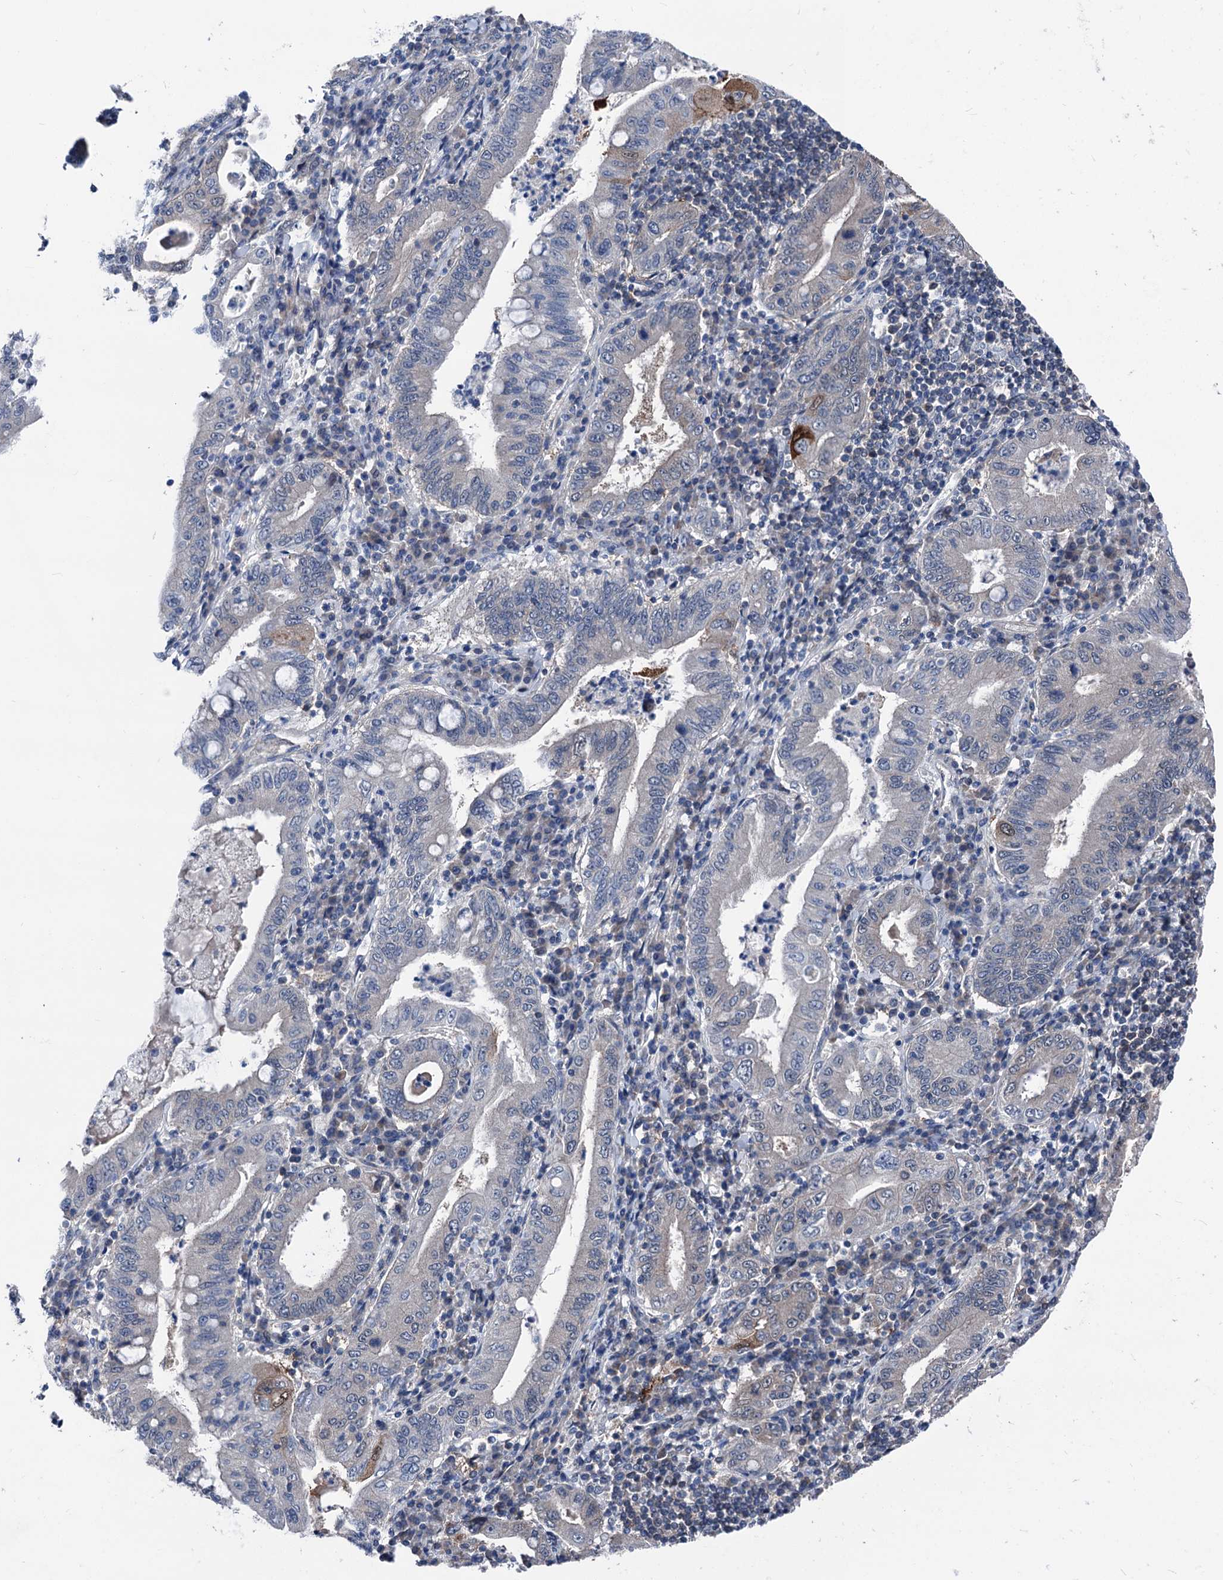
{"staining": {"intensity": "moderate", "quantity": "<25%", "location": "cytoplasmic/membranous"}, "tissue": "stomach cancer", "cell_type": "Tumor cells", "image_type": "cancer", "snomed": [{"axis": "morphology", "description": "Normal tissue, NOS"}, {"axis": "morphology", "description": "Adenocarcinoma, NOS"}, {"axis": "topography", "description": "Esophagus"}, {"axis": "topography", "description": "Stomach, upper"}, {"axis": "topography", "description": "Peripheral nerve tissue"}], "caption": "Immunohistochemical staining of stomach cancer exhibits low levels of moderate cytoplasmic/membranous staining in approximately <25% of tumor cells.", "gene": "GLO1", "patient": {"sex": "male", "age": 62}}